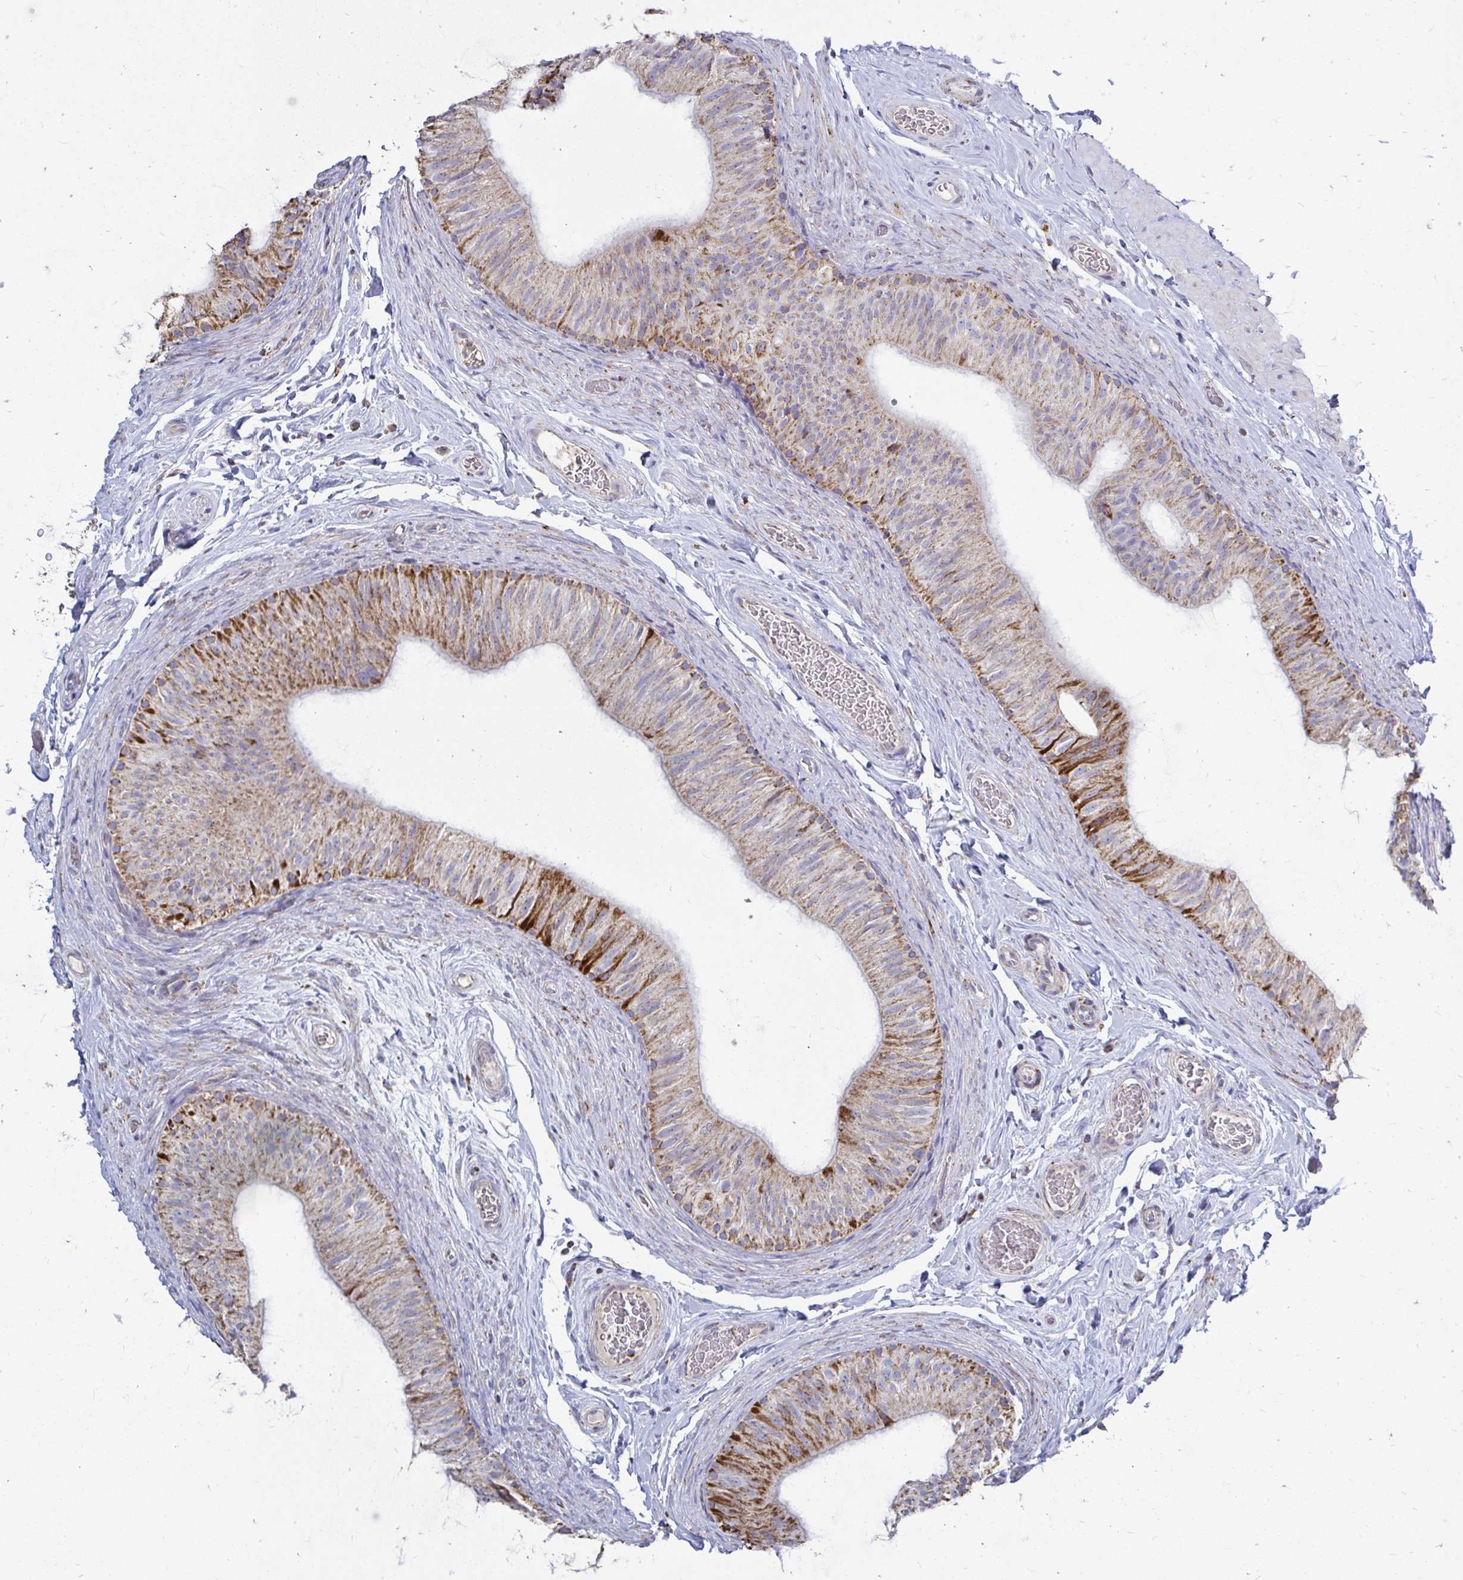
{"staining": {"intensity": "strong", "quantity": "<25%", "location": "cytoplasmic/membranous"}, "tissue": "epididymis", "cell_type": "Glandular cells", "image_type": "normal", "snomed": [{"axis": "morphology", "description": "Normal tissue, NOS"}, {"axis": "topography", "description": "Epididymis, spermatic cord, NOS"}, {"axis": "topography", "description": "Epididymis"}], "caption": "Strong cytoplasmic/membranous protein expression is present in about <25% of glandular cells in epididymis. Ihc stains the protein of interest in brown and the nuclei are stained blue.", "gene": "OR10R2", "patient": {"sex": "male", "age": 31}}